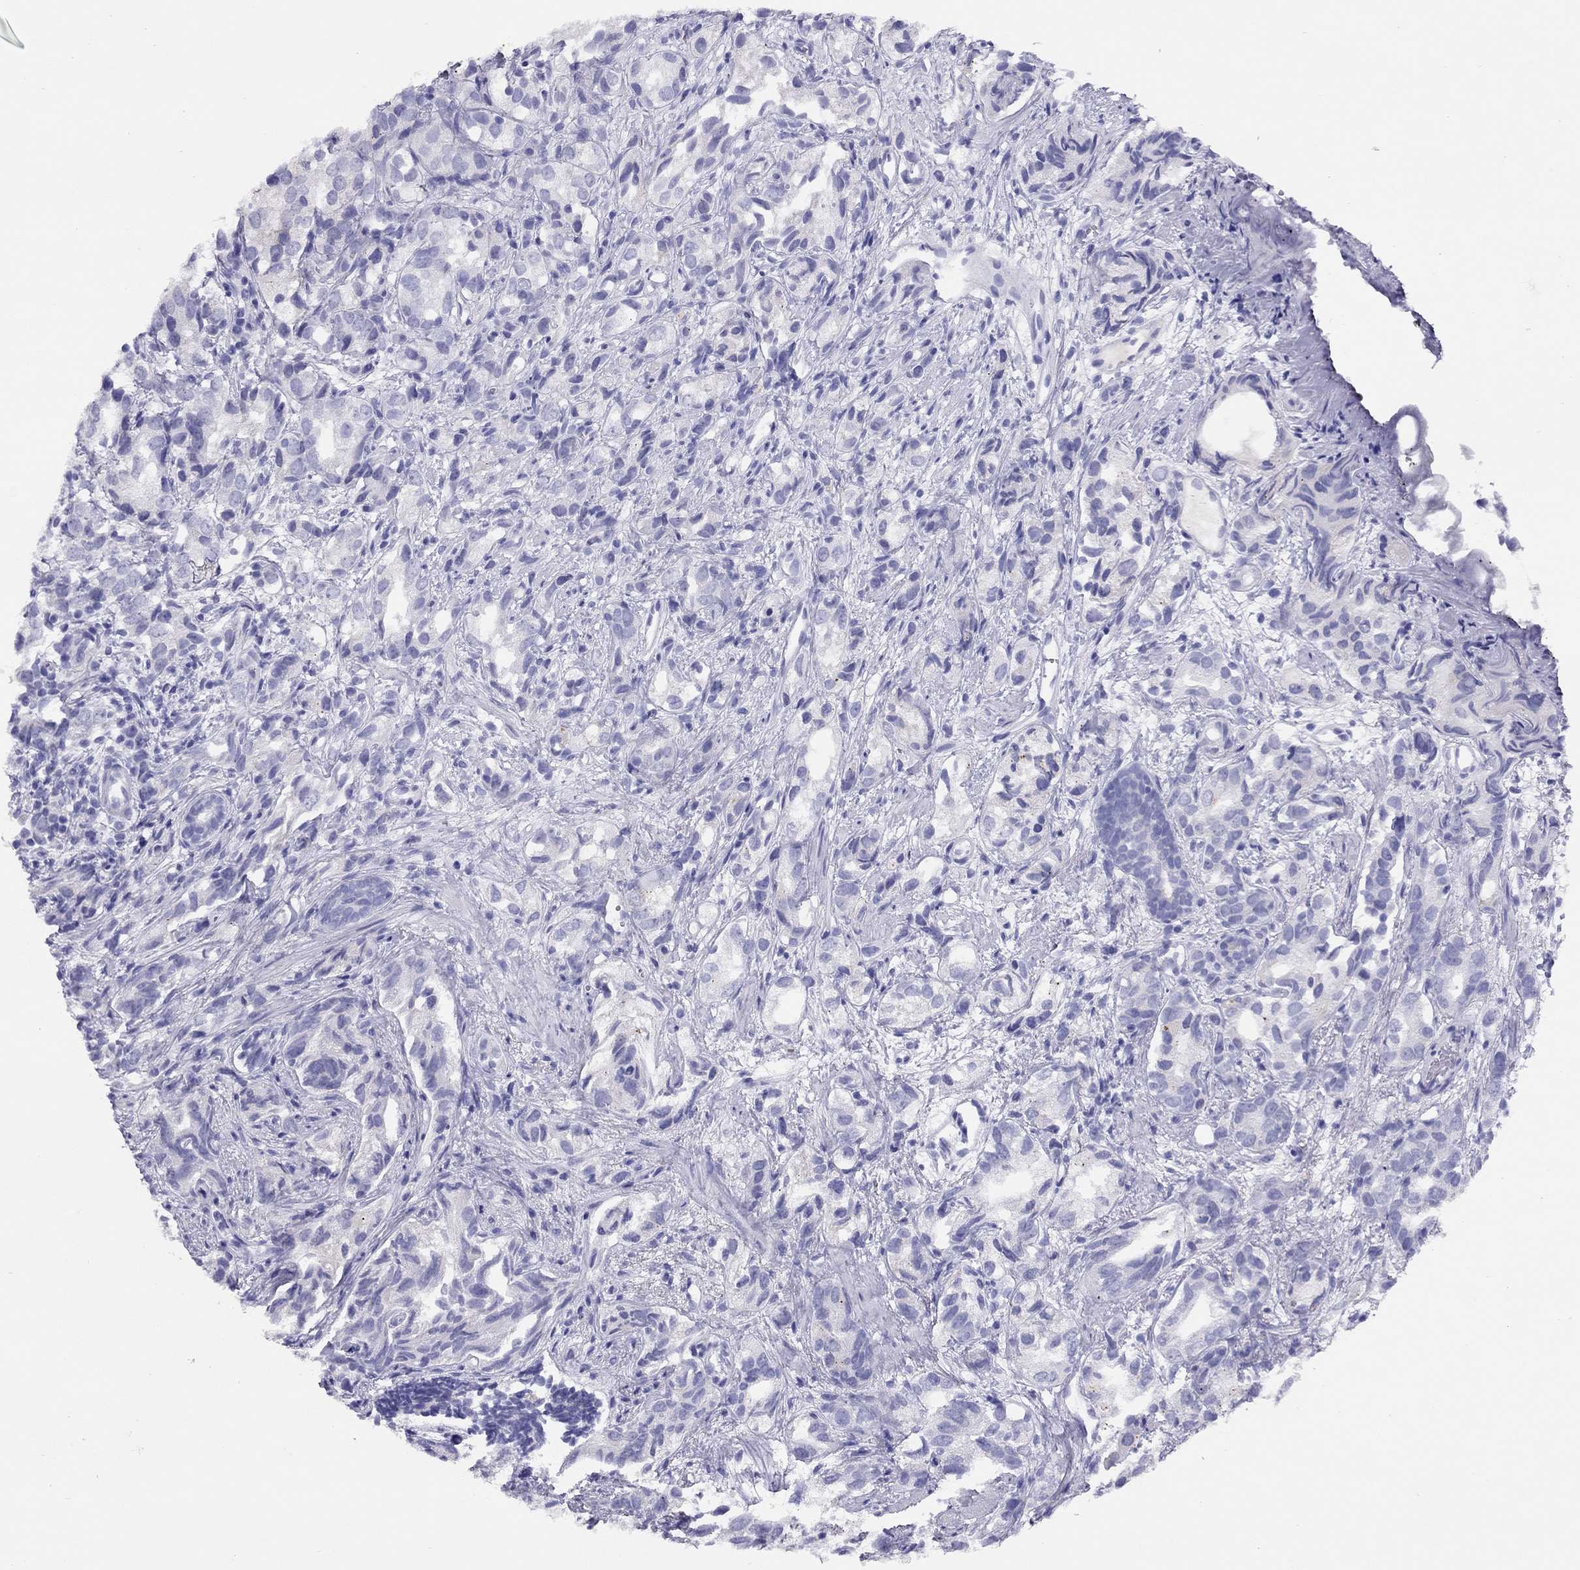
{"staining": {"intensity": "negative", "quantity": "none", "location": "none"}, "tissue": "prostate cancer", "cell_type": "Tumor cells", "image_type": "cancer", "snomed": [{"axis": "morphology", "description": "Adenocarcinoma, High grade"}, {"axis": "topography", "description": "Prostate"}], "caption": "This micrograph is of adenocarcinoma (high-grade) (prostate) stained with IHC to label a protein in brown with the nuclei are counter-stained blue. There is no expression in tumor cells. (DAB immunohistochemistry (IHC) with hematoxylin counter stain).", "gene": "LRIT2", "patient": {"sex": "male", "age": 82}}